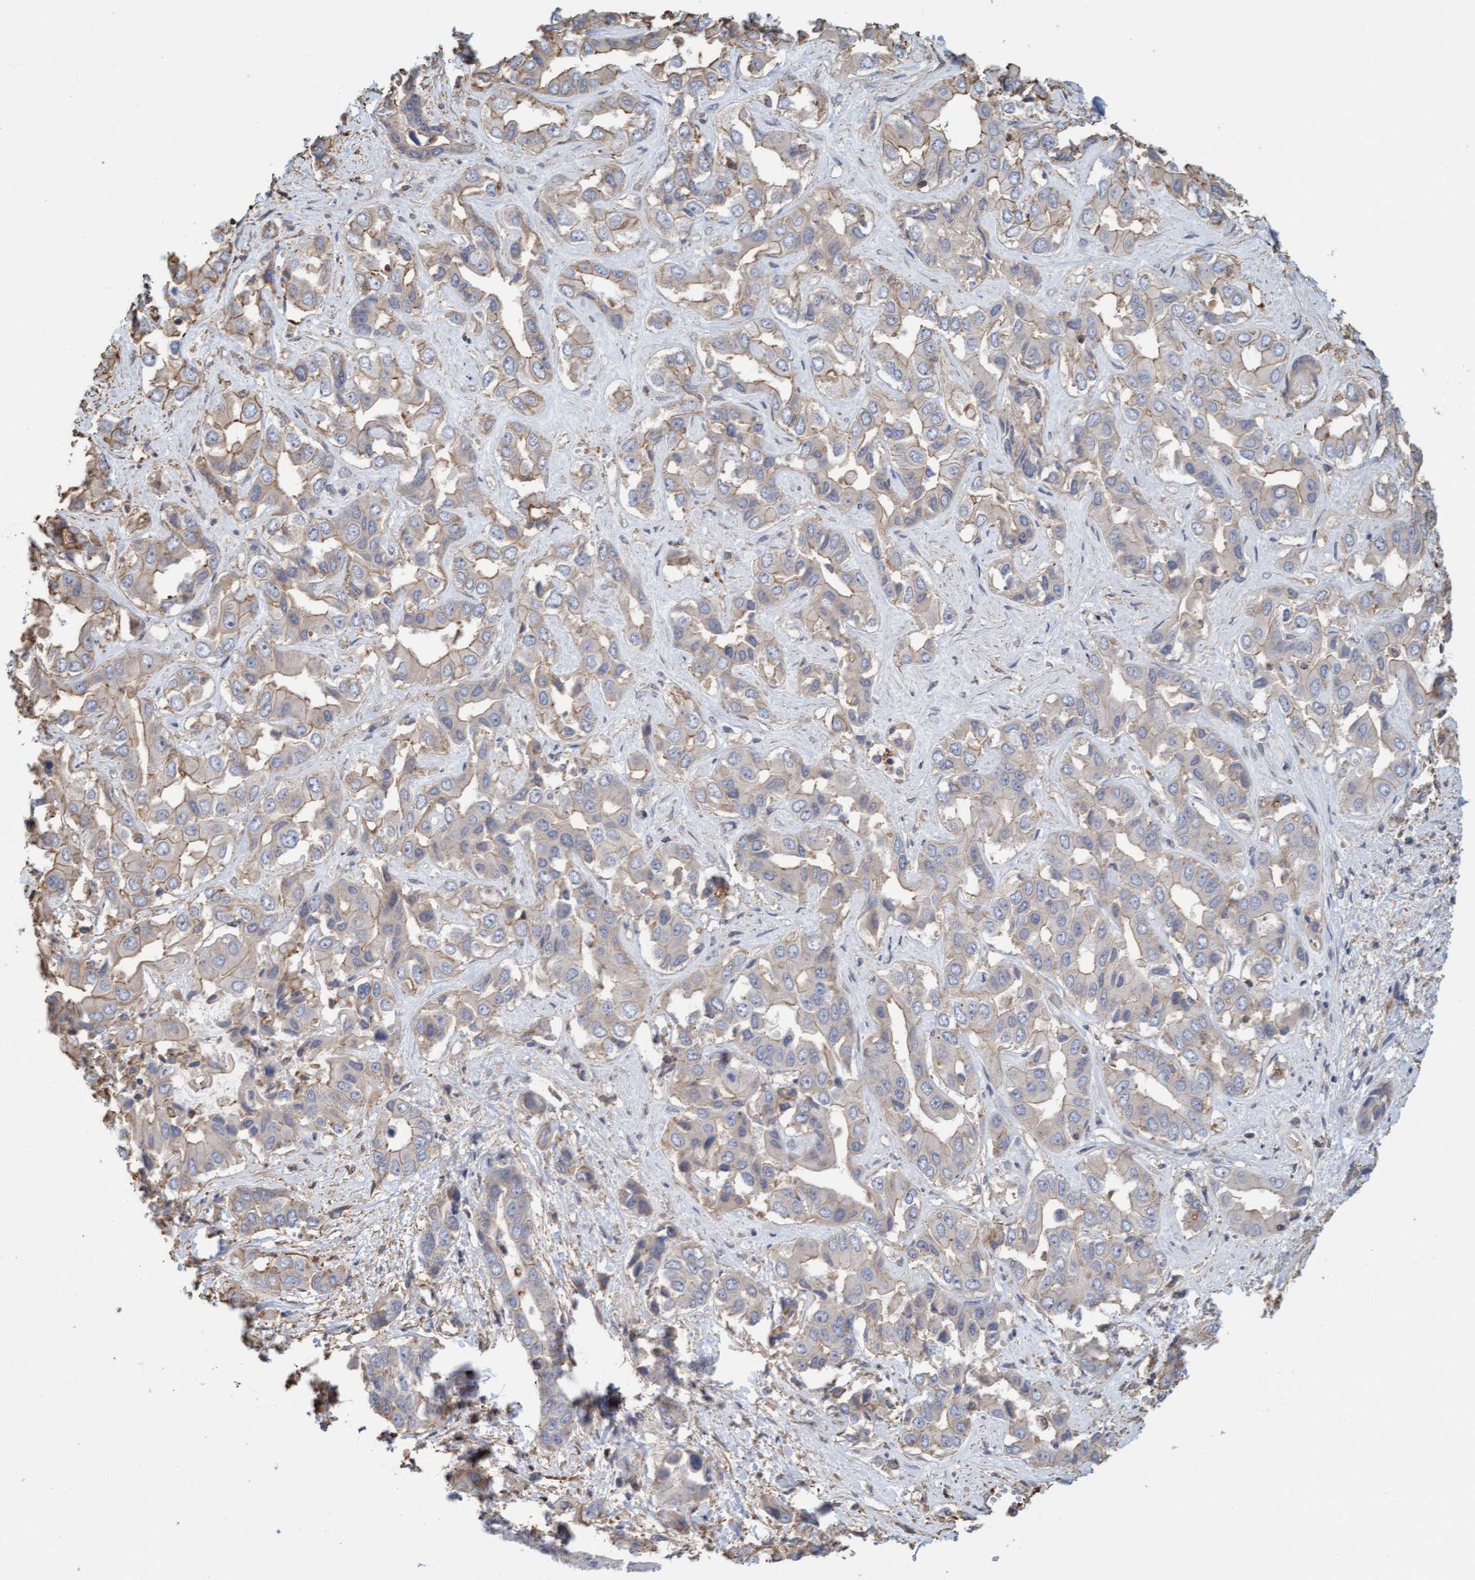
{"staining": {"intensity": "weak", "quantity": "<25%", "location": "cytoplasmic/membranous"}, "tissue": "liver cancer", "cell_type": "Tumor cells", "image_type": "cancer", "snomed": [{"axis": "morphology", "description": "Cholangiocarcinoma"}, {"axis": "topography", "description": "Liver"}], "caption": "Immunohistochemistry photomicrograph of neoplastic tissue: human liver cholangiocarcinoma stained with DAB exhibits no significant protein expression in tumor cells.", "gene": "FXR2", "patient": {"sex": "female", "age": 52}}